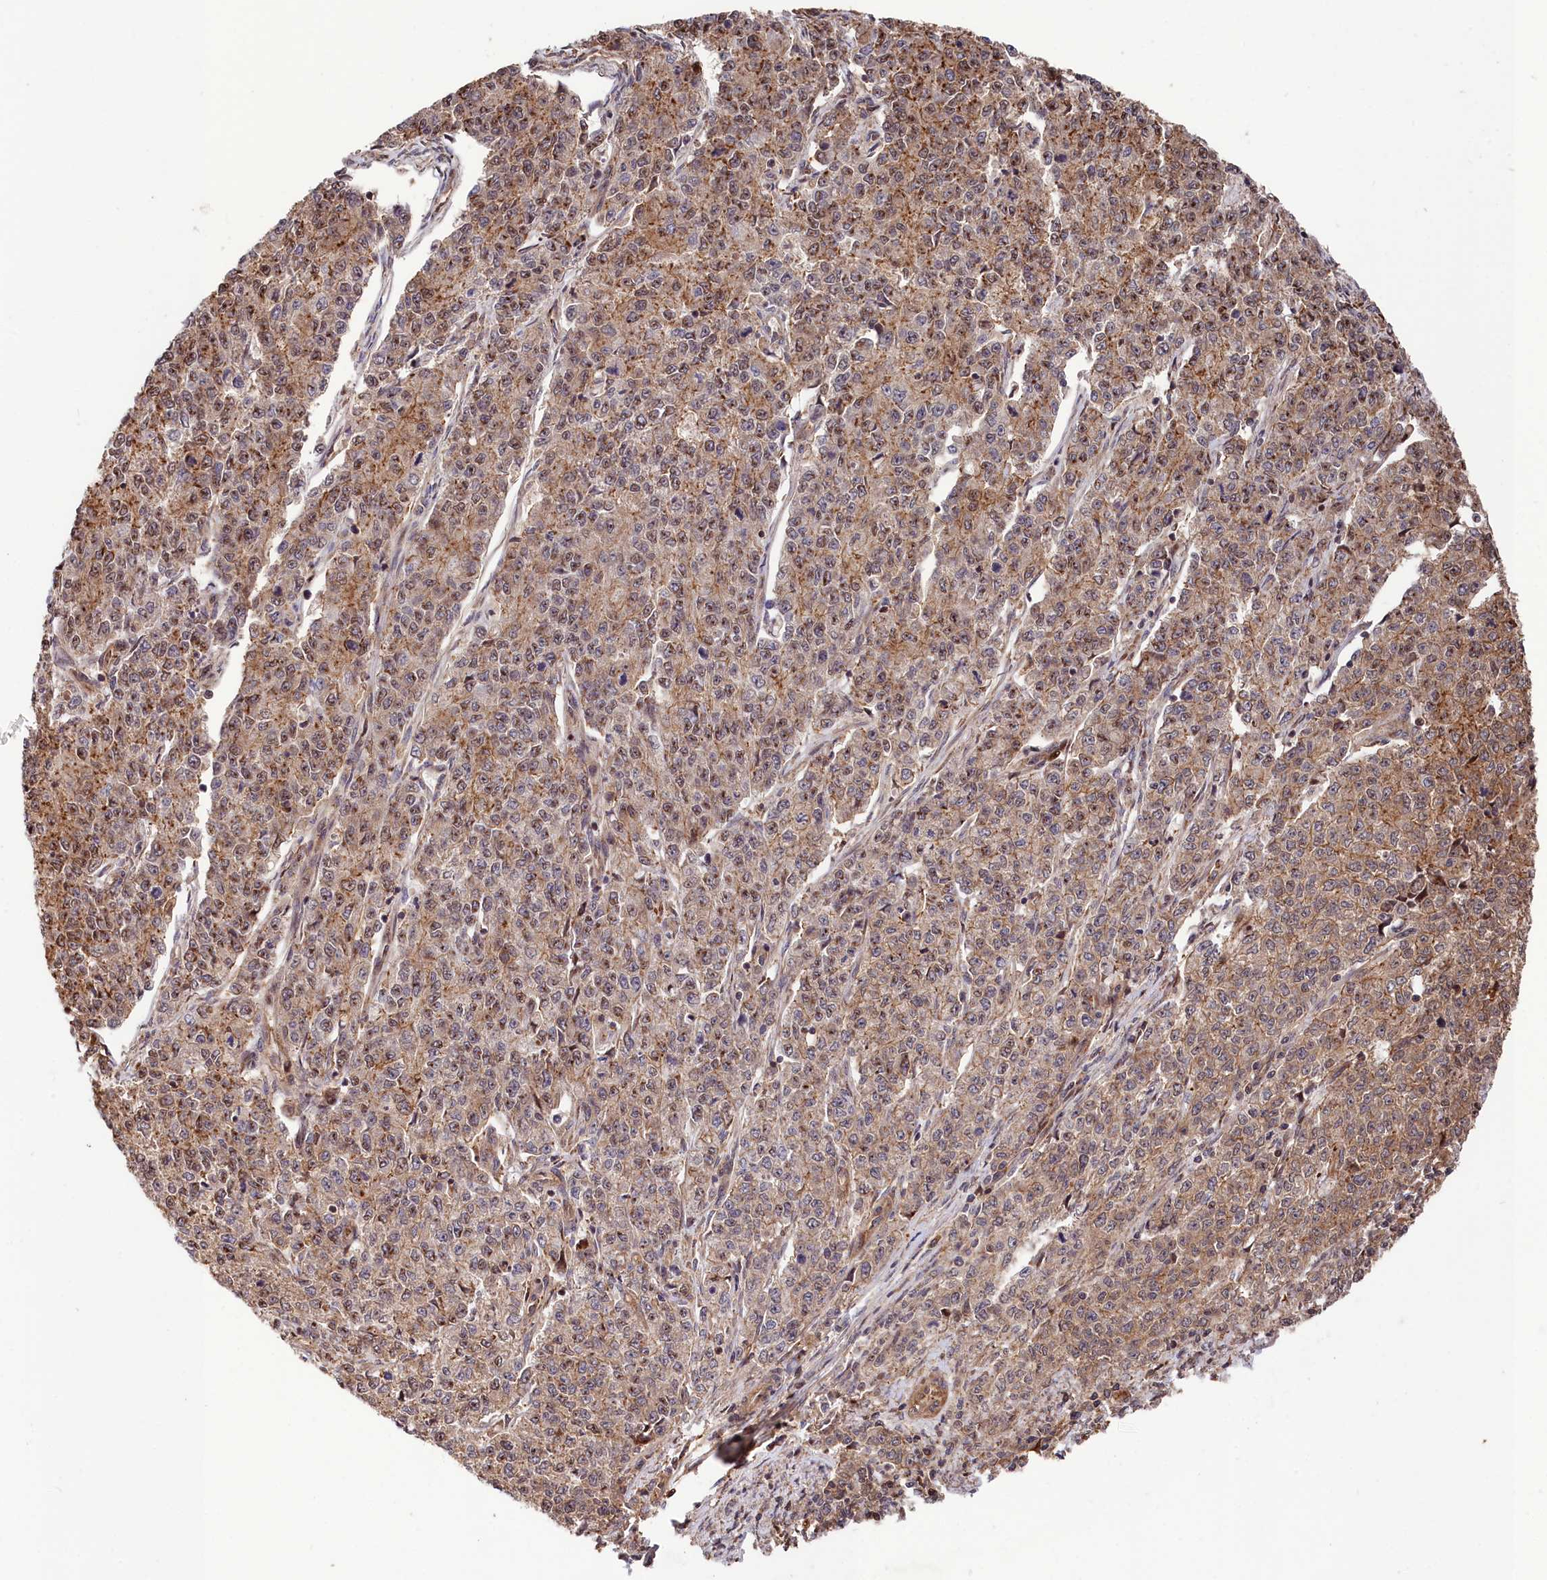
{"staining": {"intensity": "moderate", "quantity": ">75%", "location": "cytoplasmic/membranous,nuclear"}, "tissue": "endometrial cancer", "cell_type": "Tumor cells", "image_type": "cancer", "snomed": [{"axis": "morphology", "description": "Adenocarcinoma, NOS"}, {"axis": "topography", "description": "Endometrium"}], "caption": "Immunohistochemistry staining of endometrial cancer, which reveals medium levels of moderate cytoplasmic/membranous and nuclear staining in about >75% of tumor cells indicating moderate cytoplasmic/membranous and nuclear protein staining. The staining was performed using DAB (3,3'-diaminobenzidine) (brown) for protein detection and nuclei were counterstained in hematoxylin (blue).", "gene": "TNKS1BP1", "patient": {"sex": "female", "age": 50}}